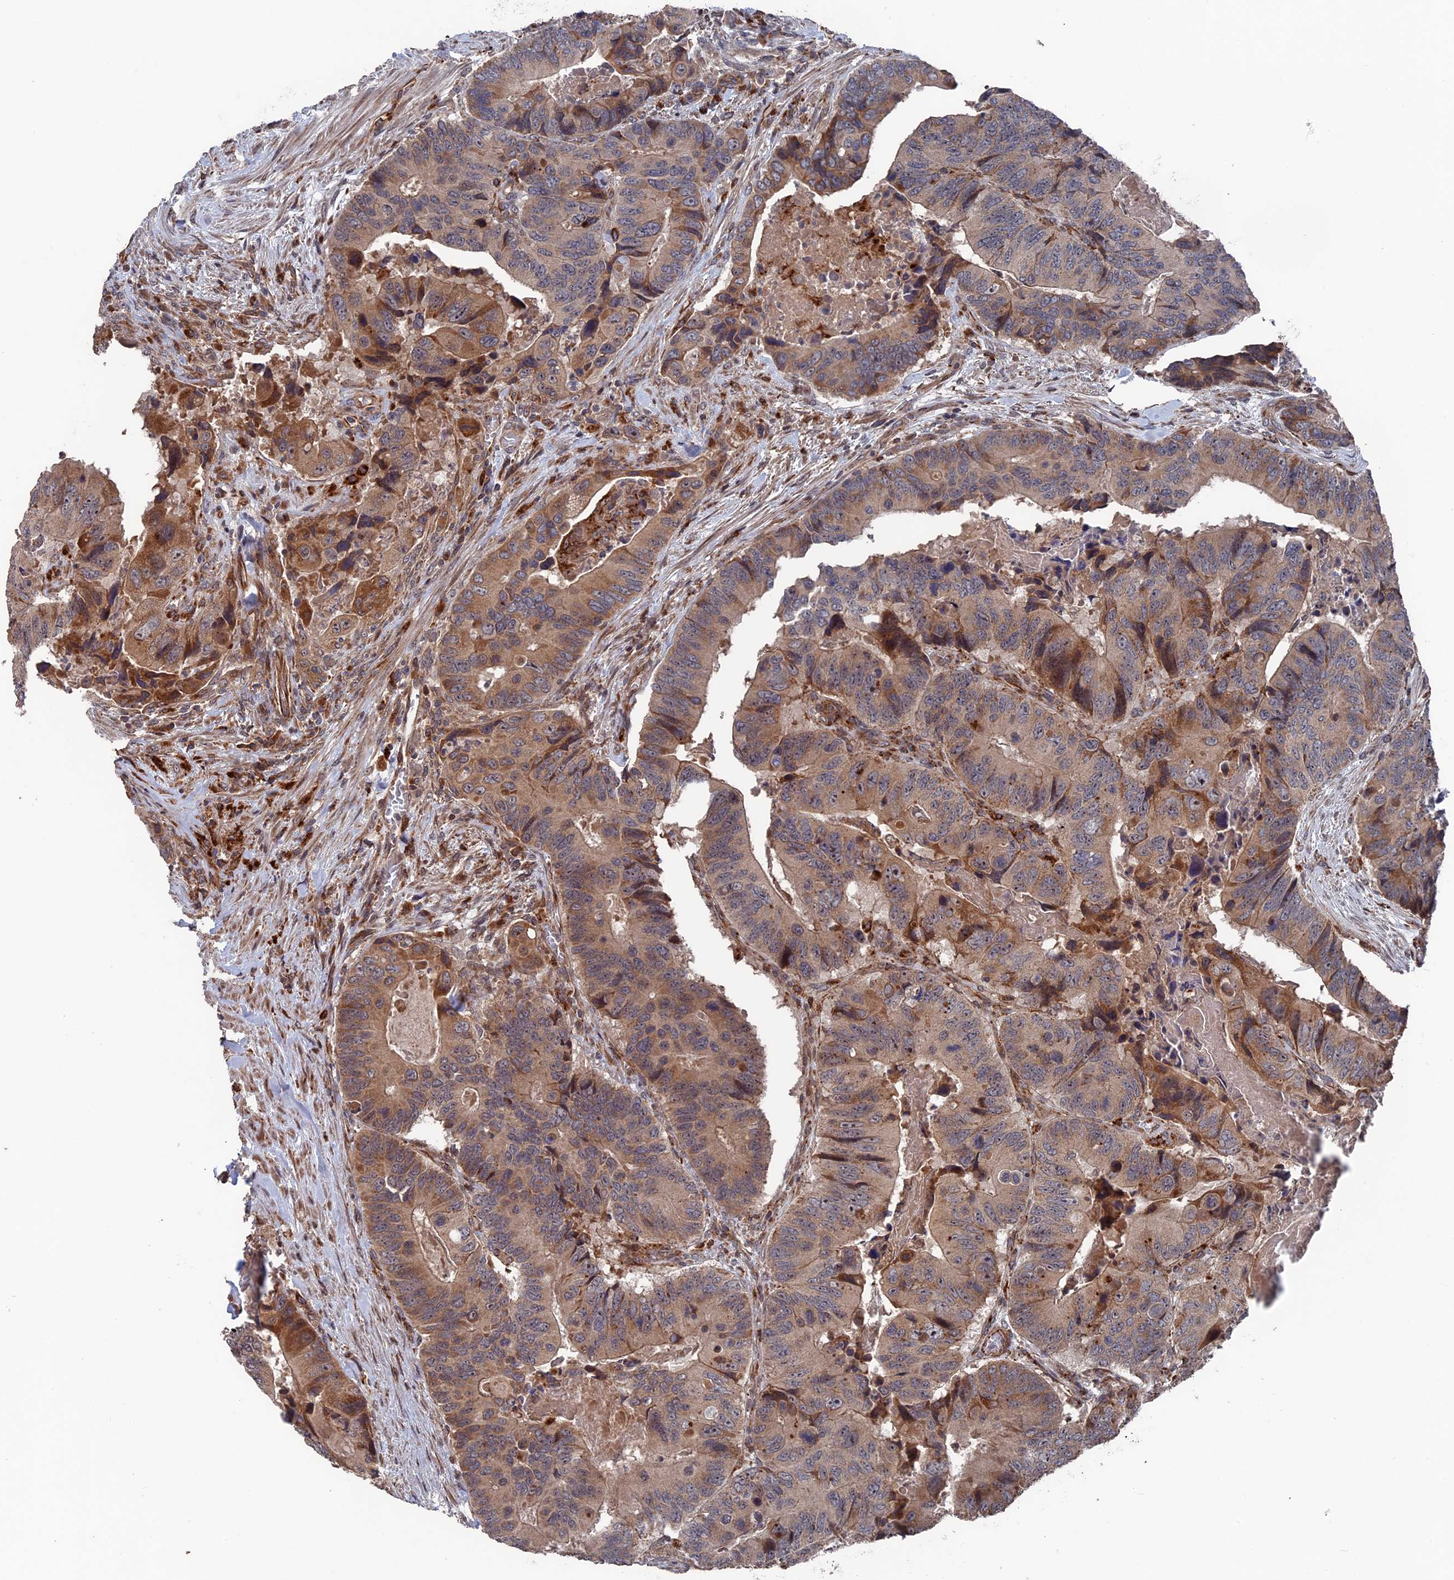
{"staining": {"intensity": "moderate", "quantity": ">75%", "location": "cytoplasmic/membranous"}, "tissue": "colorectal cancer", "cell_type": "Tumor cells", "image_type": "cancer", "snomed": [{"axis": "morphology", "description": "Adenocarcinoma, NOS"}, {"axis": "topography", "description": "Colon"}], "caption": "Immunohistochemistry staining of colorectal cancer (adenocarcinoma), which shows medium levels of moderate cytoplasmic/membranous positivity in approximately >75% of tumor cells indicating moderate cytoplasmic/membranous protein expression. The staining was performed using DAB (3,3'-diaminobenzidine) (brown) for protein detection and nuclei were counterstained in hematoxylin (blue).", "gene": "PLA2G15", "patient": {"sex": "male", "age": 84}}